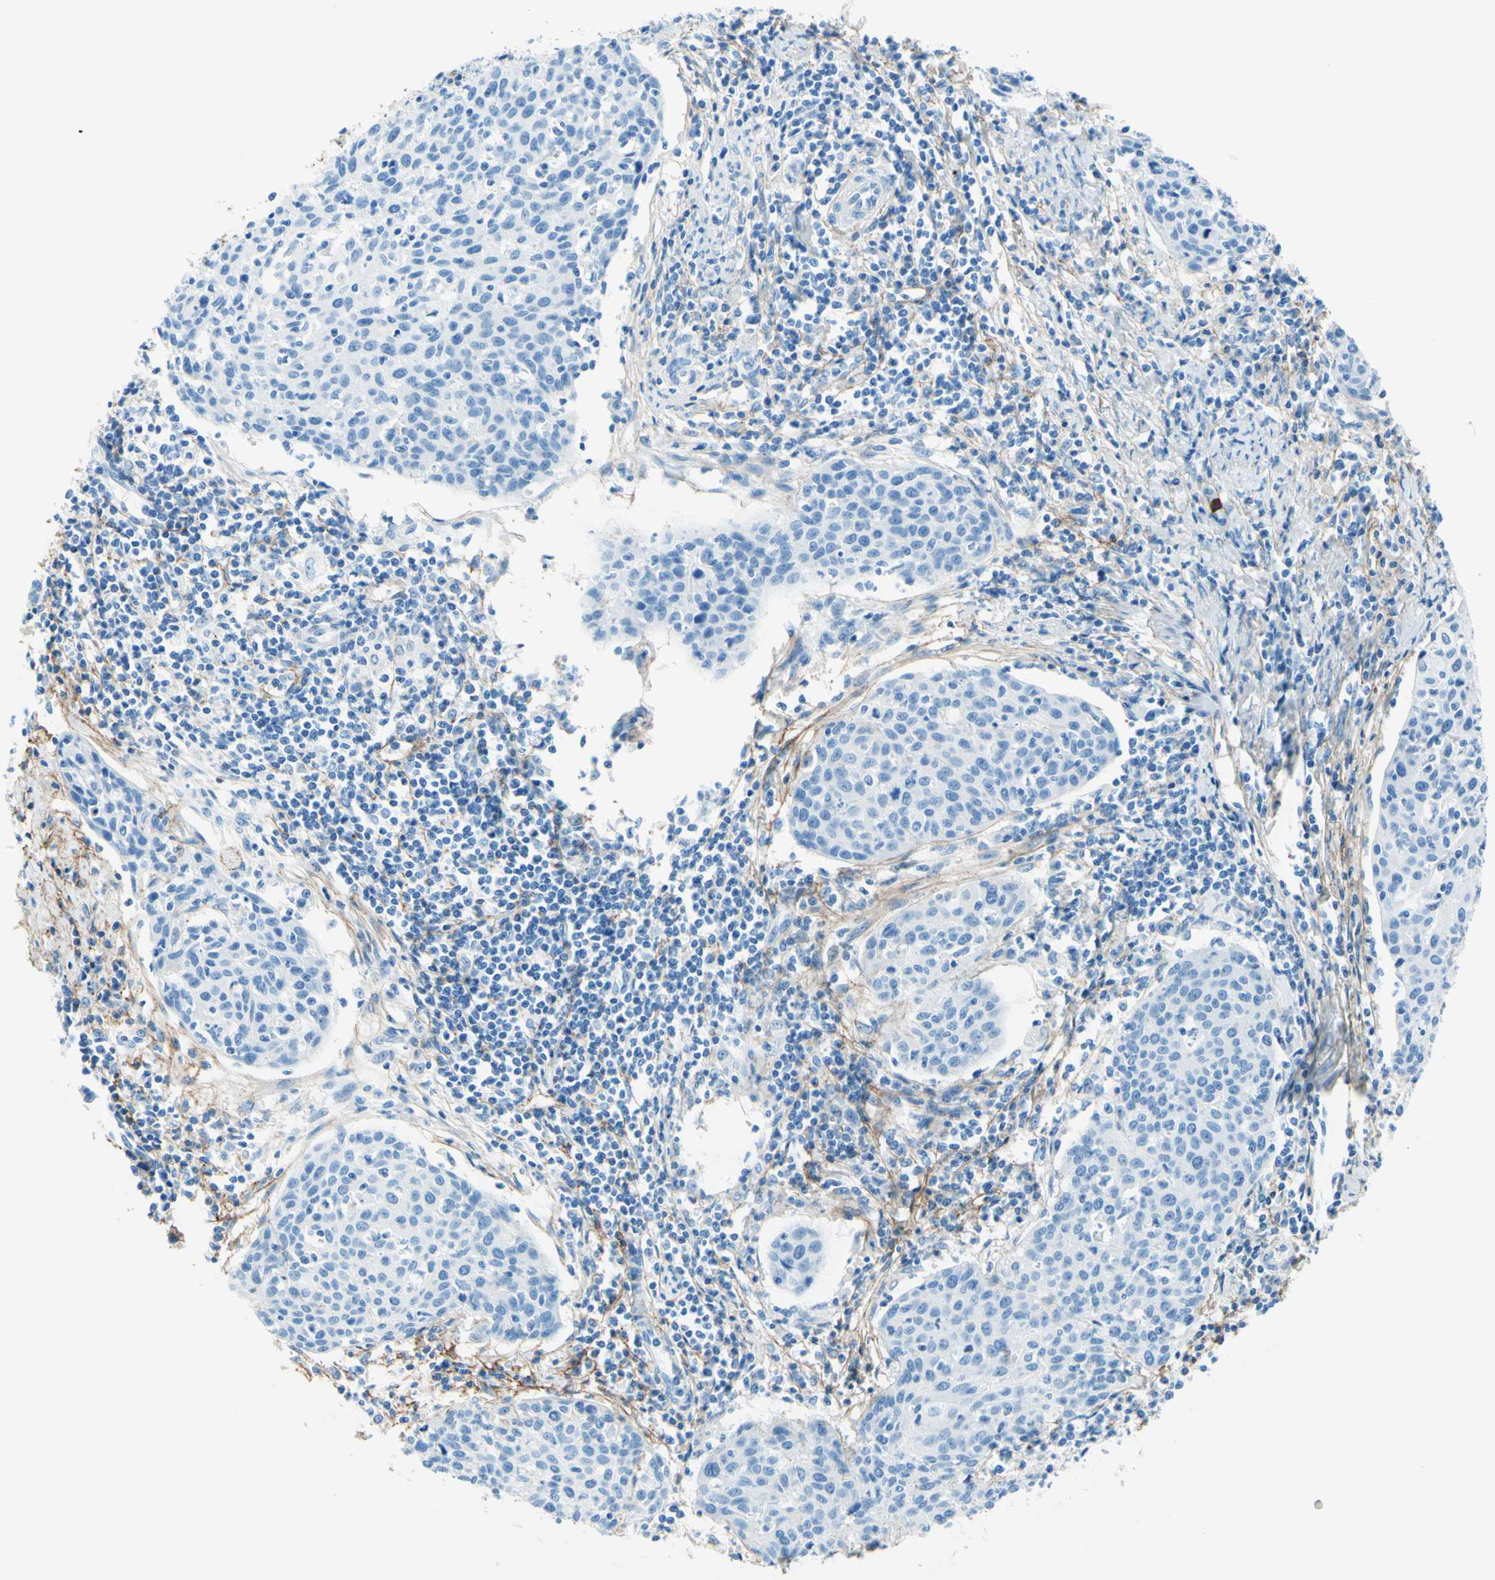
{"staining": {"intensity": "negative", "quantity": "none", "location": "none"}, "tissue": "cervical cancer", "cell_type": "Tumor cells", "image_type": "cancer", "snomed": [{"axis": "morphology", "description": "Squamous cell carcinoma, NOS"}, {"axis": "topography", "description": "Cervix"}], "caption": "Protein analysis of cervical cancer exhibits no significant staining in tumor cells. (Brightfield microscopy of DAB (3,3'-diaminobenzidine) immunohistochemistry at high magnification).", "gene": "MFAP5", "patient": {"sex": "female", "age": 38}}